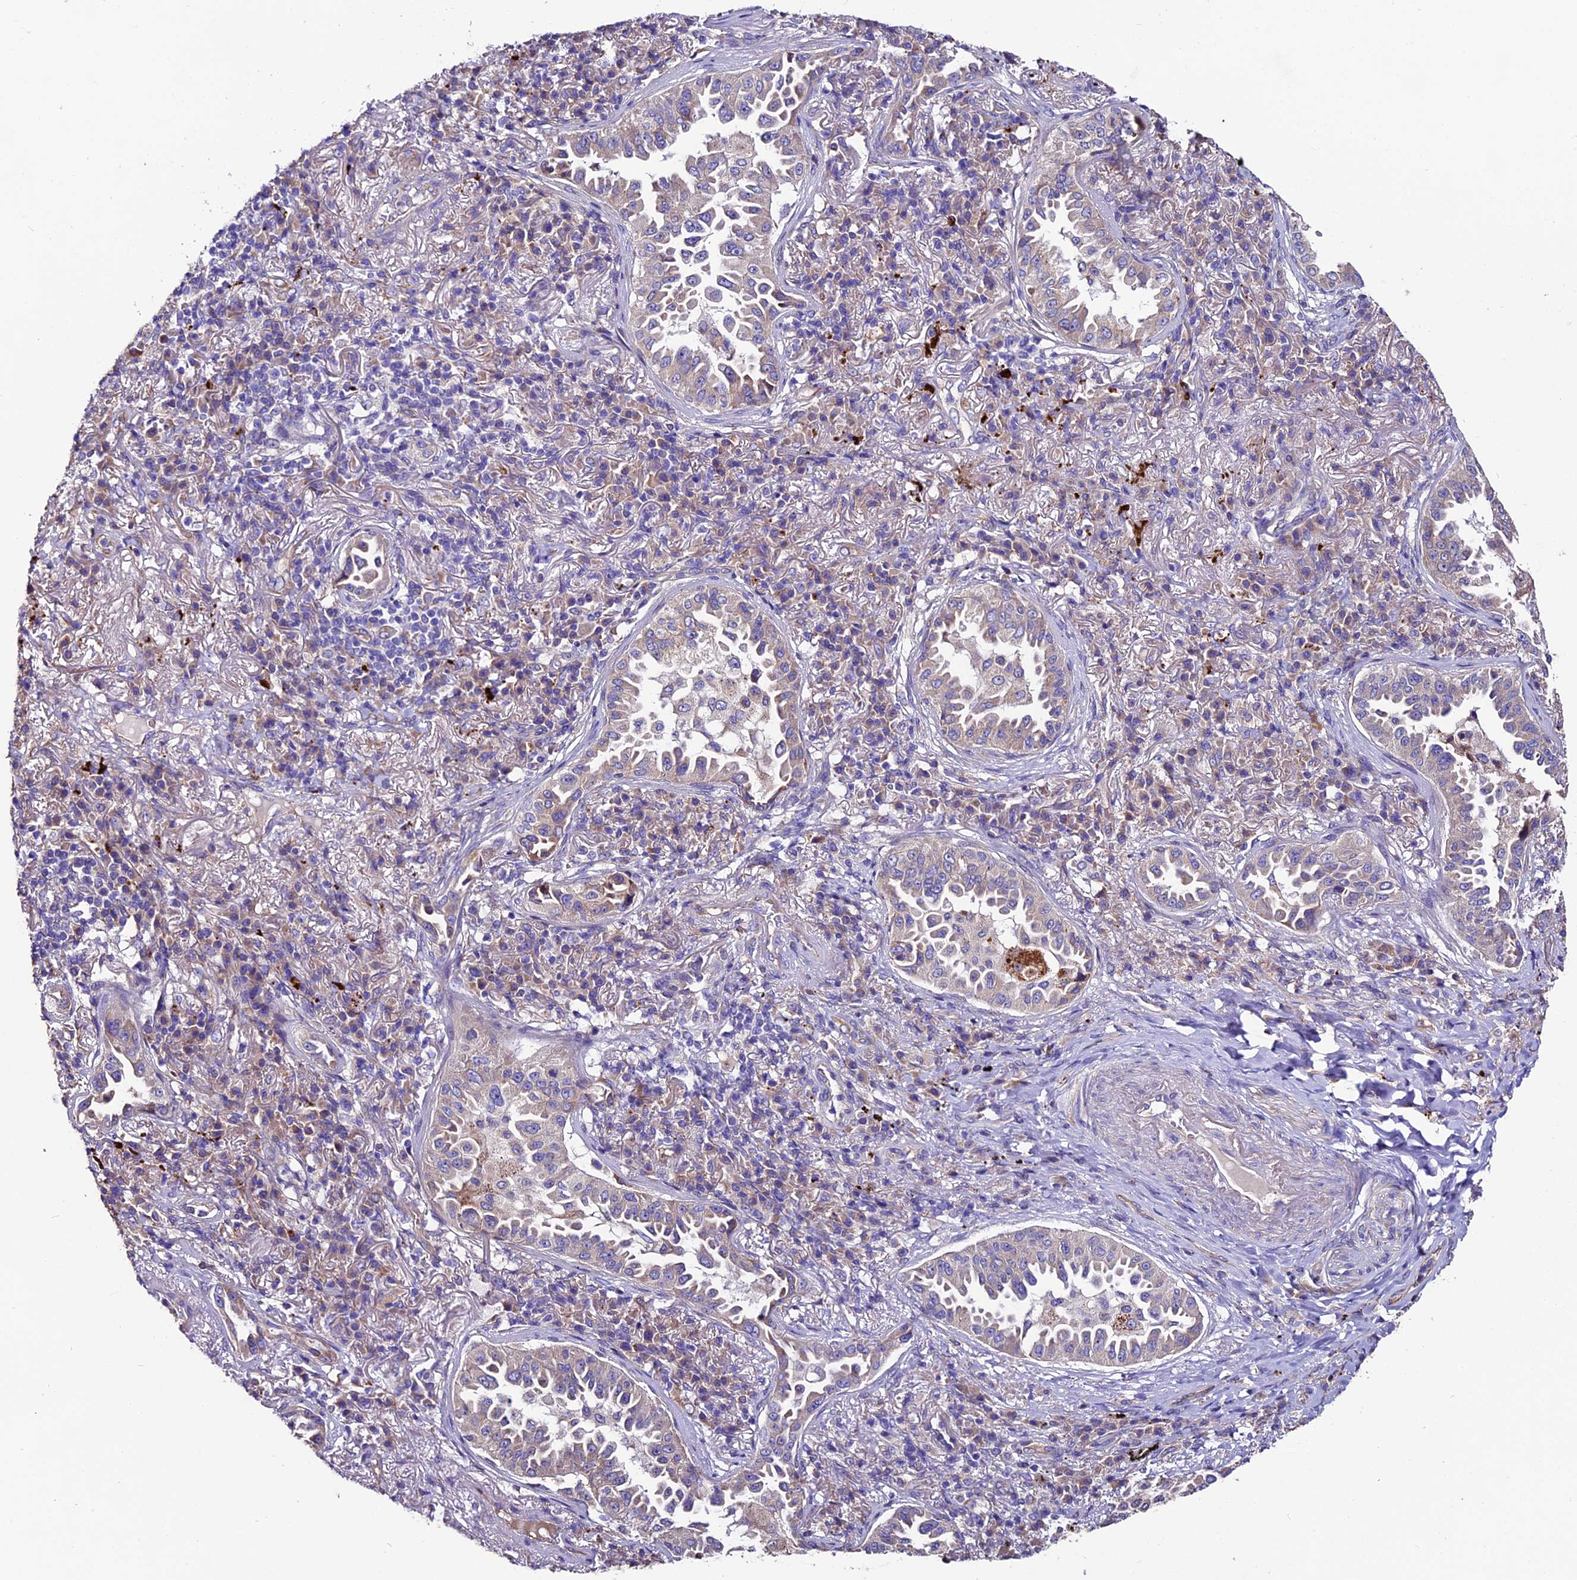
{"staining": {"intensity": "negative", "quantity": "none", "location": "none"}, "tissue": "lung cancer", "cell_type": "Tumor cells", "image_type": "cancer", "snomed": [{"axis": "morphology", "description": "Adenocarcinoma, NOS"}, {"axis": "topography", "description": "Lung"}], "caption": "Tumor cells are negative for brown protein staining in lung cancer.", "gene": "CLN5", "patient": {"sex": "female", "age": 69}}